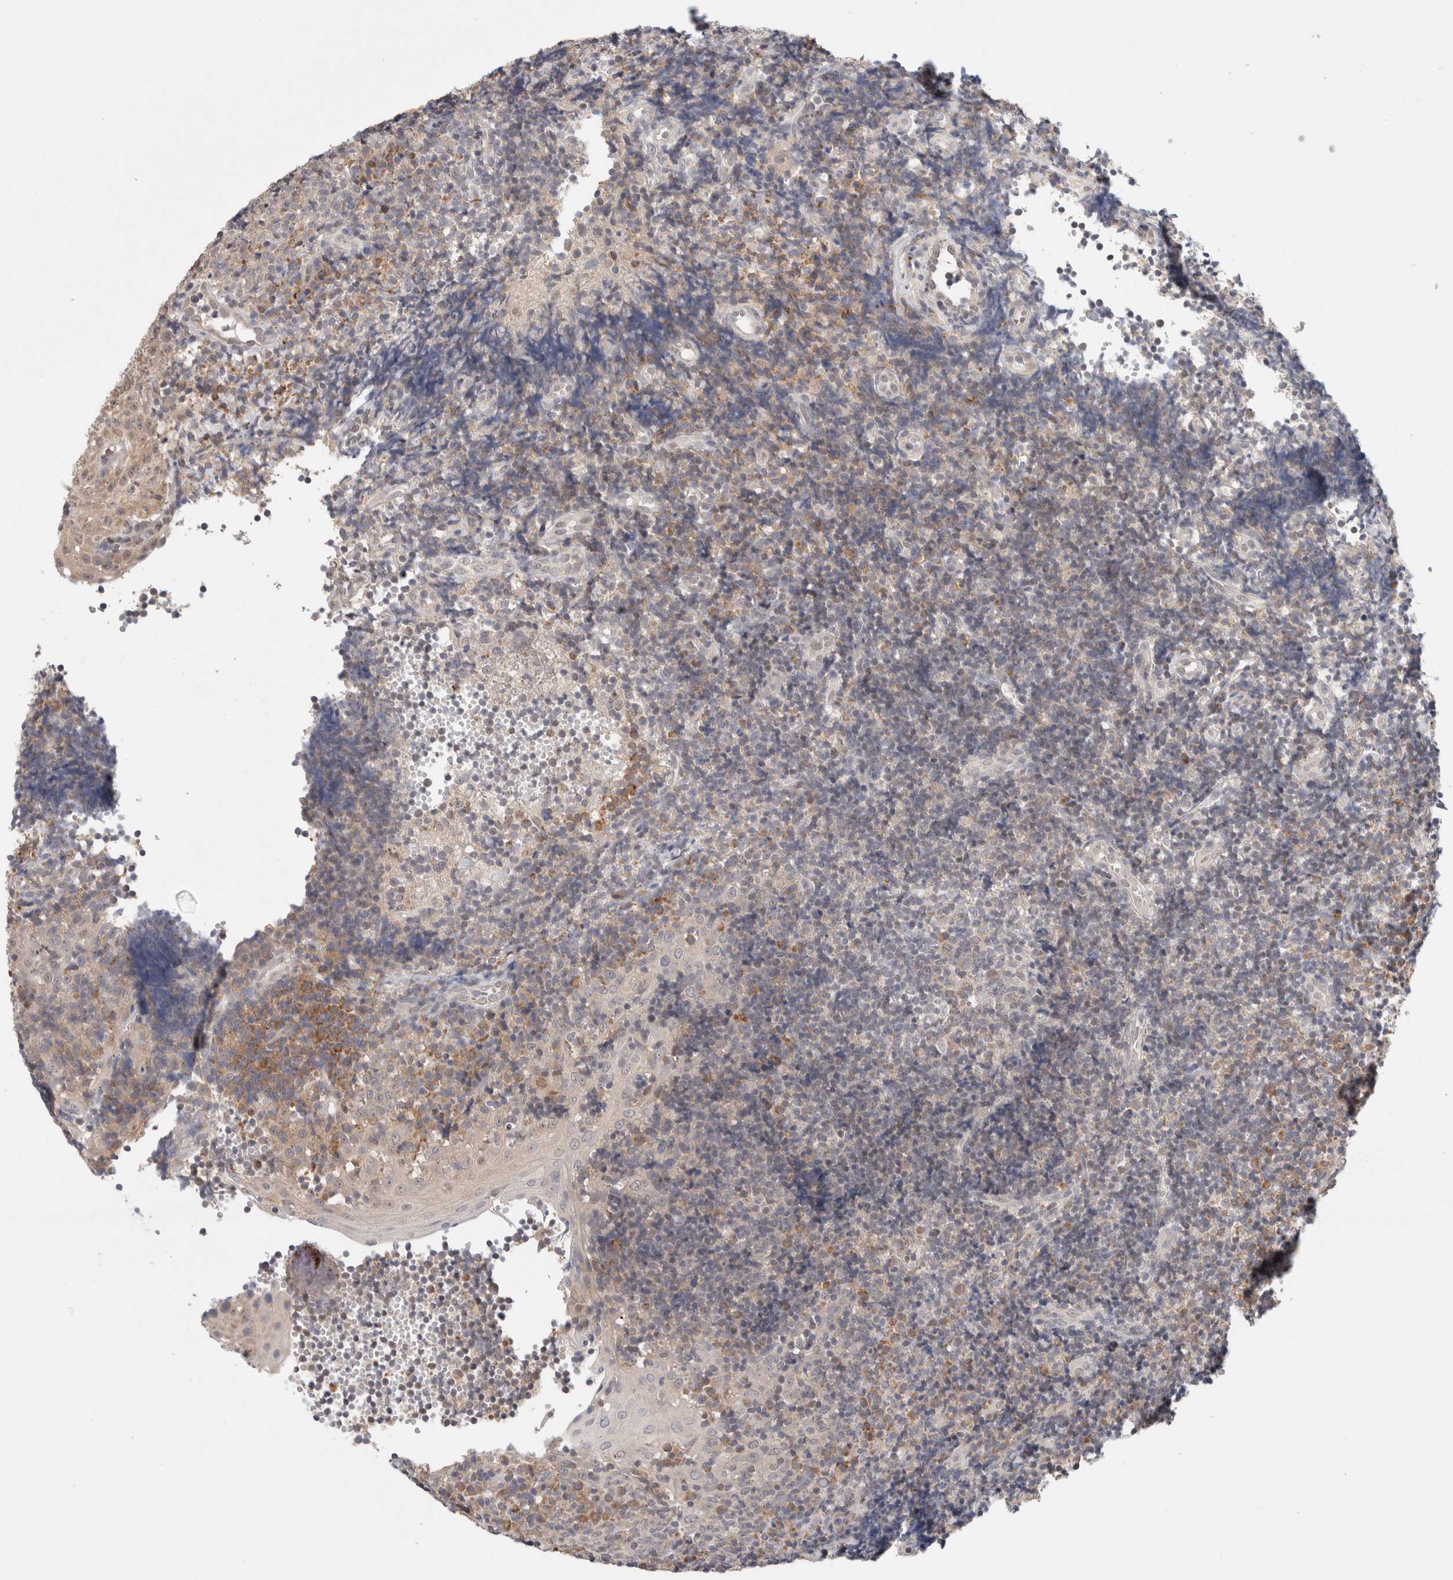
{"staining": {"intensity": "moderate", "quantity": "<25%", "location": "cytoplasmic/membranous"}, "tissue": "tonsil", "cell_type": "Germinal center cells", "image_type": "normal", "snomed": [{"axis": "morphology", "description": "Normal tissue, NOS"}, {"axis": "topography", "description": "Tonsil"}], "caption": "Brown immunohistochemical staining in unremarkable human tonsil demonstrates moderate cytoplasmic/membranous expression in approximately <25% of germinal center cells. The staining was performed using DAB (3,3'-diaminobenzidine) to visualize the protein expression in brown, while the nuclei were stained in blue with hematoxylin (Magnification: 20x).", "gene": "ERI3", "patient": {"sex": "female", "age": 40}}